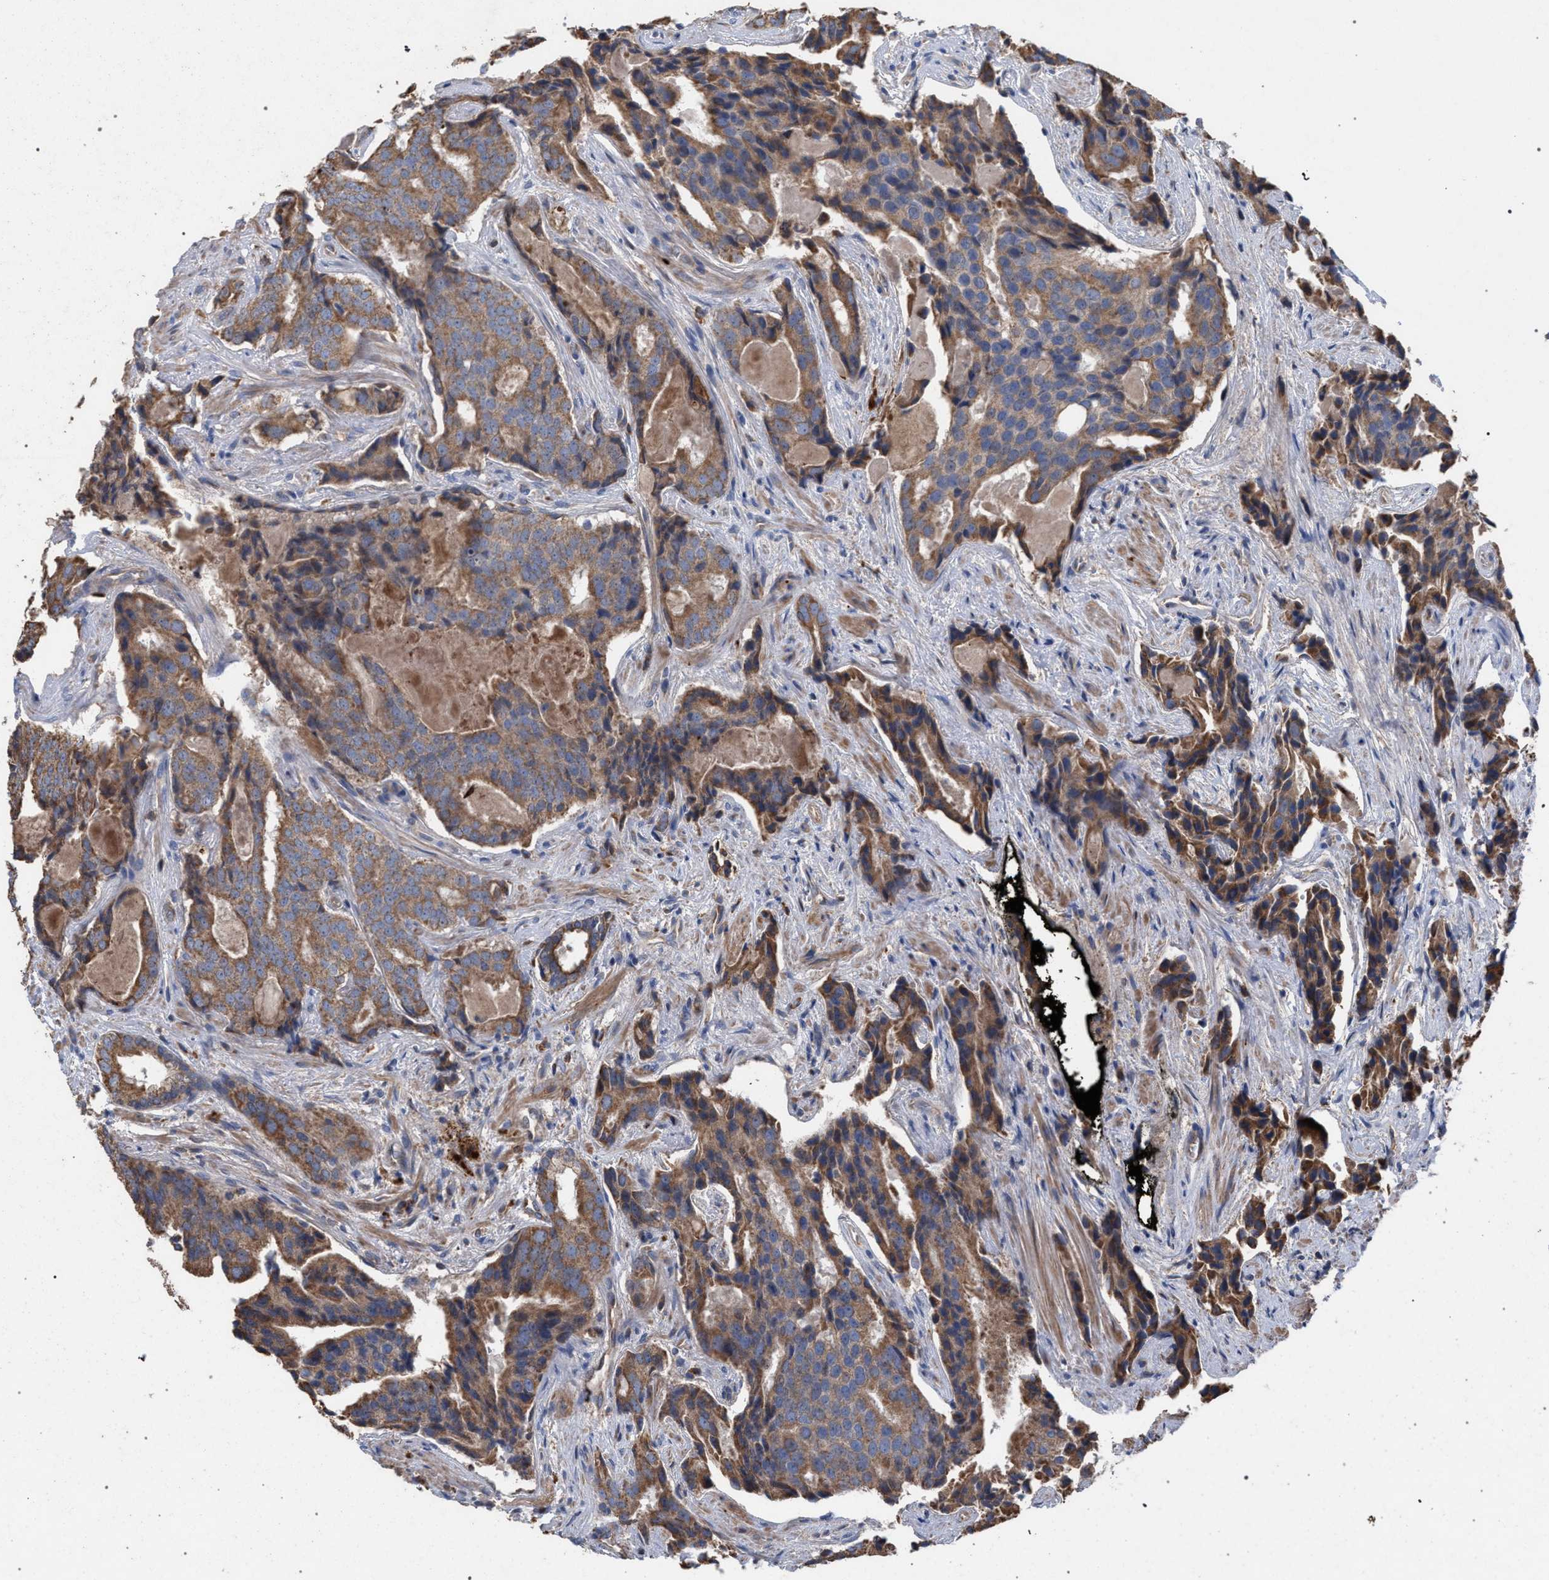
{"staining": {"intensity": "moderate", "quantity": ">75%", "location": "cytoplasmic/membranous"}, "tissue": "prostate cancer", "cell_type": "Tumor cells", "image_type": "cancer", "snomed": [{"axis": "morphology", "description": "Adenocarcinoma, High grade"}, {"axis": "topography", "description": "Prostate"}], "caption": "The micrograph reveals immunohistochemical staining of prostate cancer. There is moderate cytoplasmic/membranous staining is identified in about >75% of tumor cells.", "gene": "BCL2L12", "patient": {"sex": "male", "age": 58}}